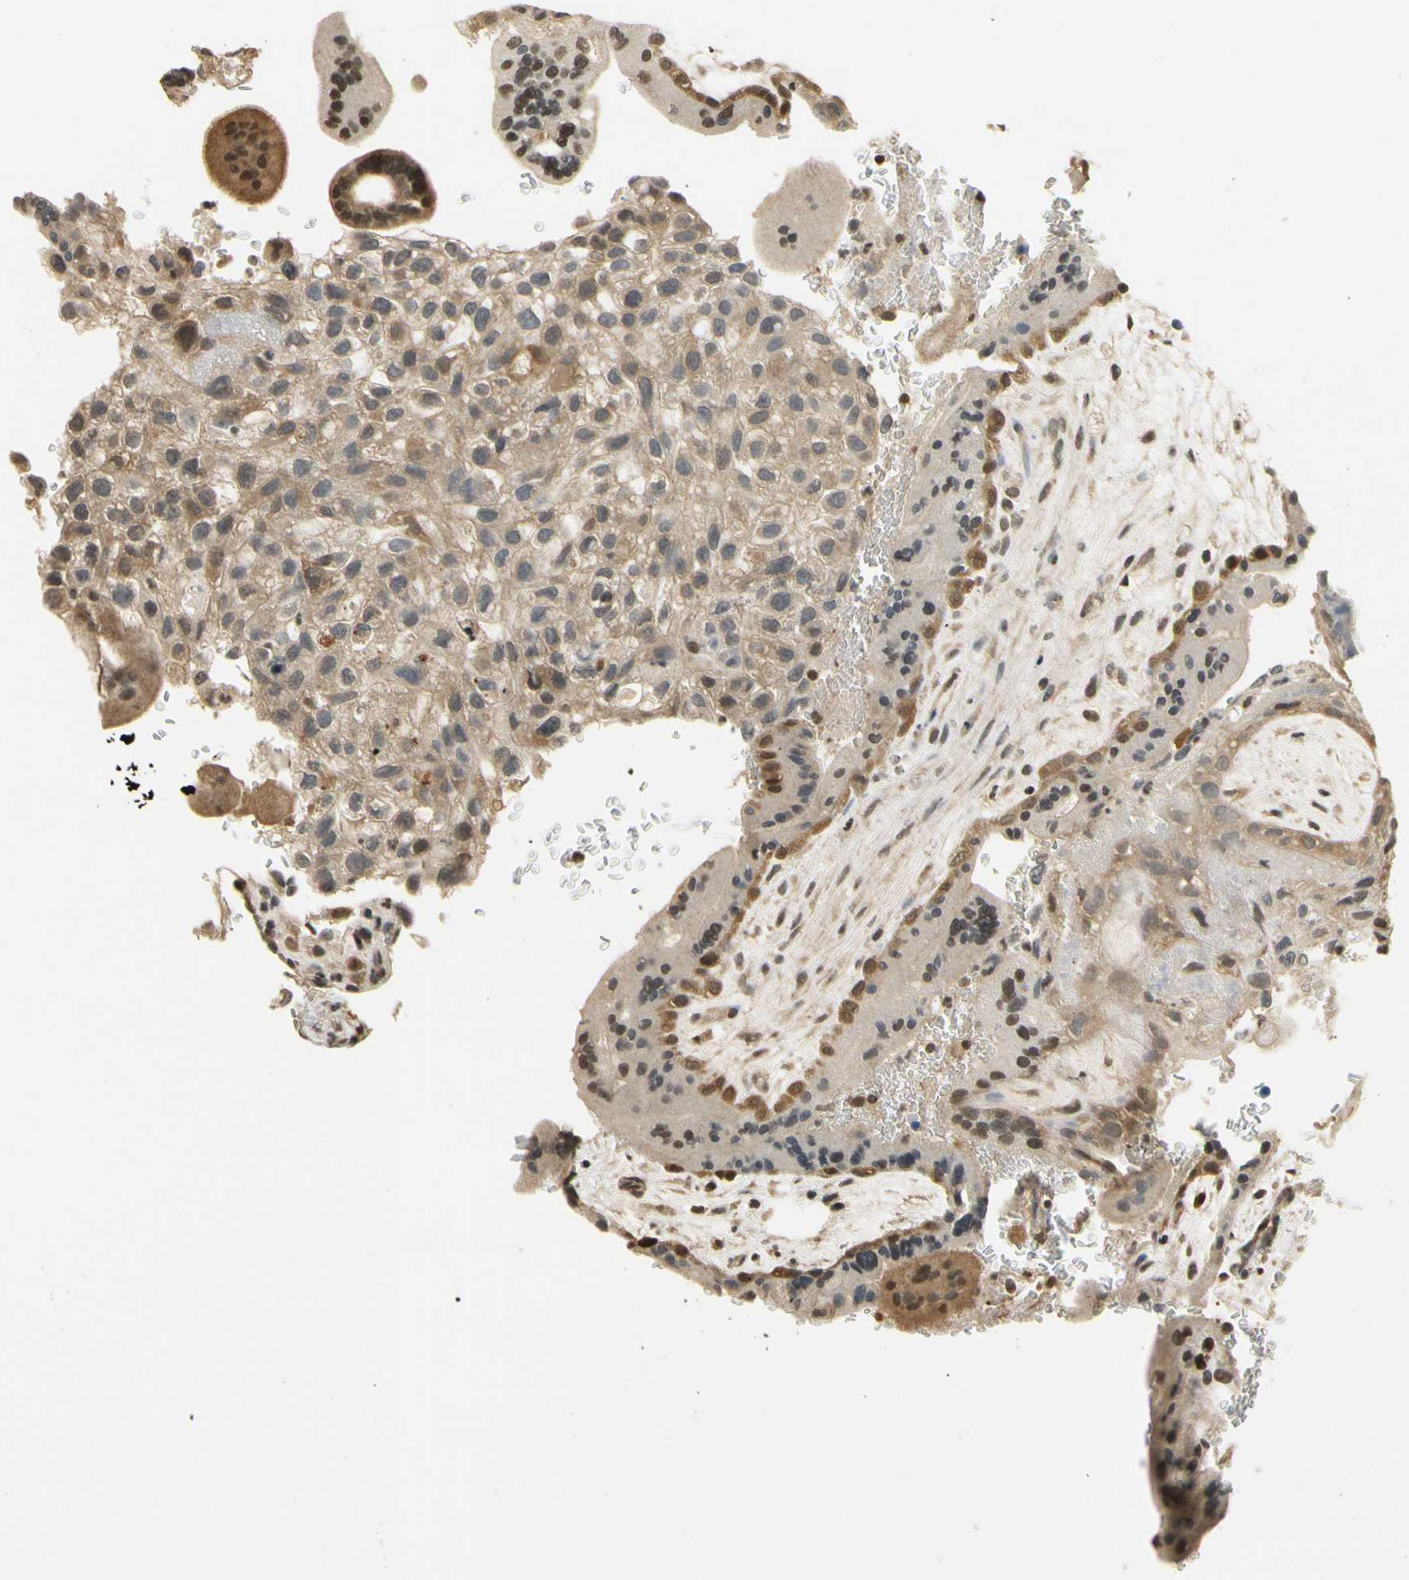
{"staining": {"intensity": "moderate", "quantity": "25%-75%", "location": "cytoplasmic/membranous,nuclear"}, "tissue": "placenta", "cell_type": "Trophoblastic cells", "image_type": "normal", "snomed": [{"axis": "morphology", "description": "Normal tissue, NOS"}, {"axis": "topography", "description": "Placenta"}], "caption": "Benign placenta reveals moderate cytoplasmic/membranous,nuclear positivity in approximately 25%-75% of trophoblastic cells, visualized by immunohistochemistry. The protein is stained brown, and the nuclei are stained in blue (DAB (3,3'-diaminobenzidine) IHC with brightfield microscopy, high magnification).", "gene": "SOD1", "patient": {"sex": "female", "age": 35}}